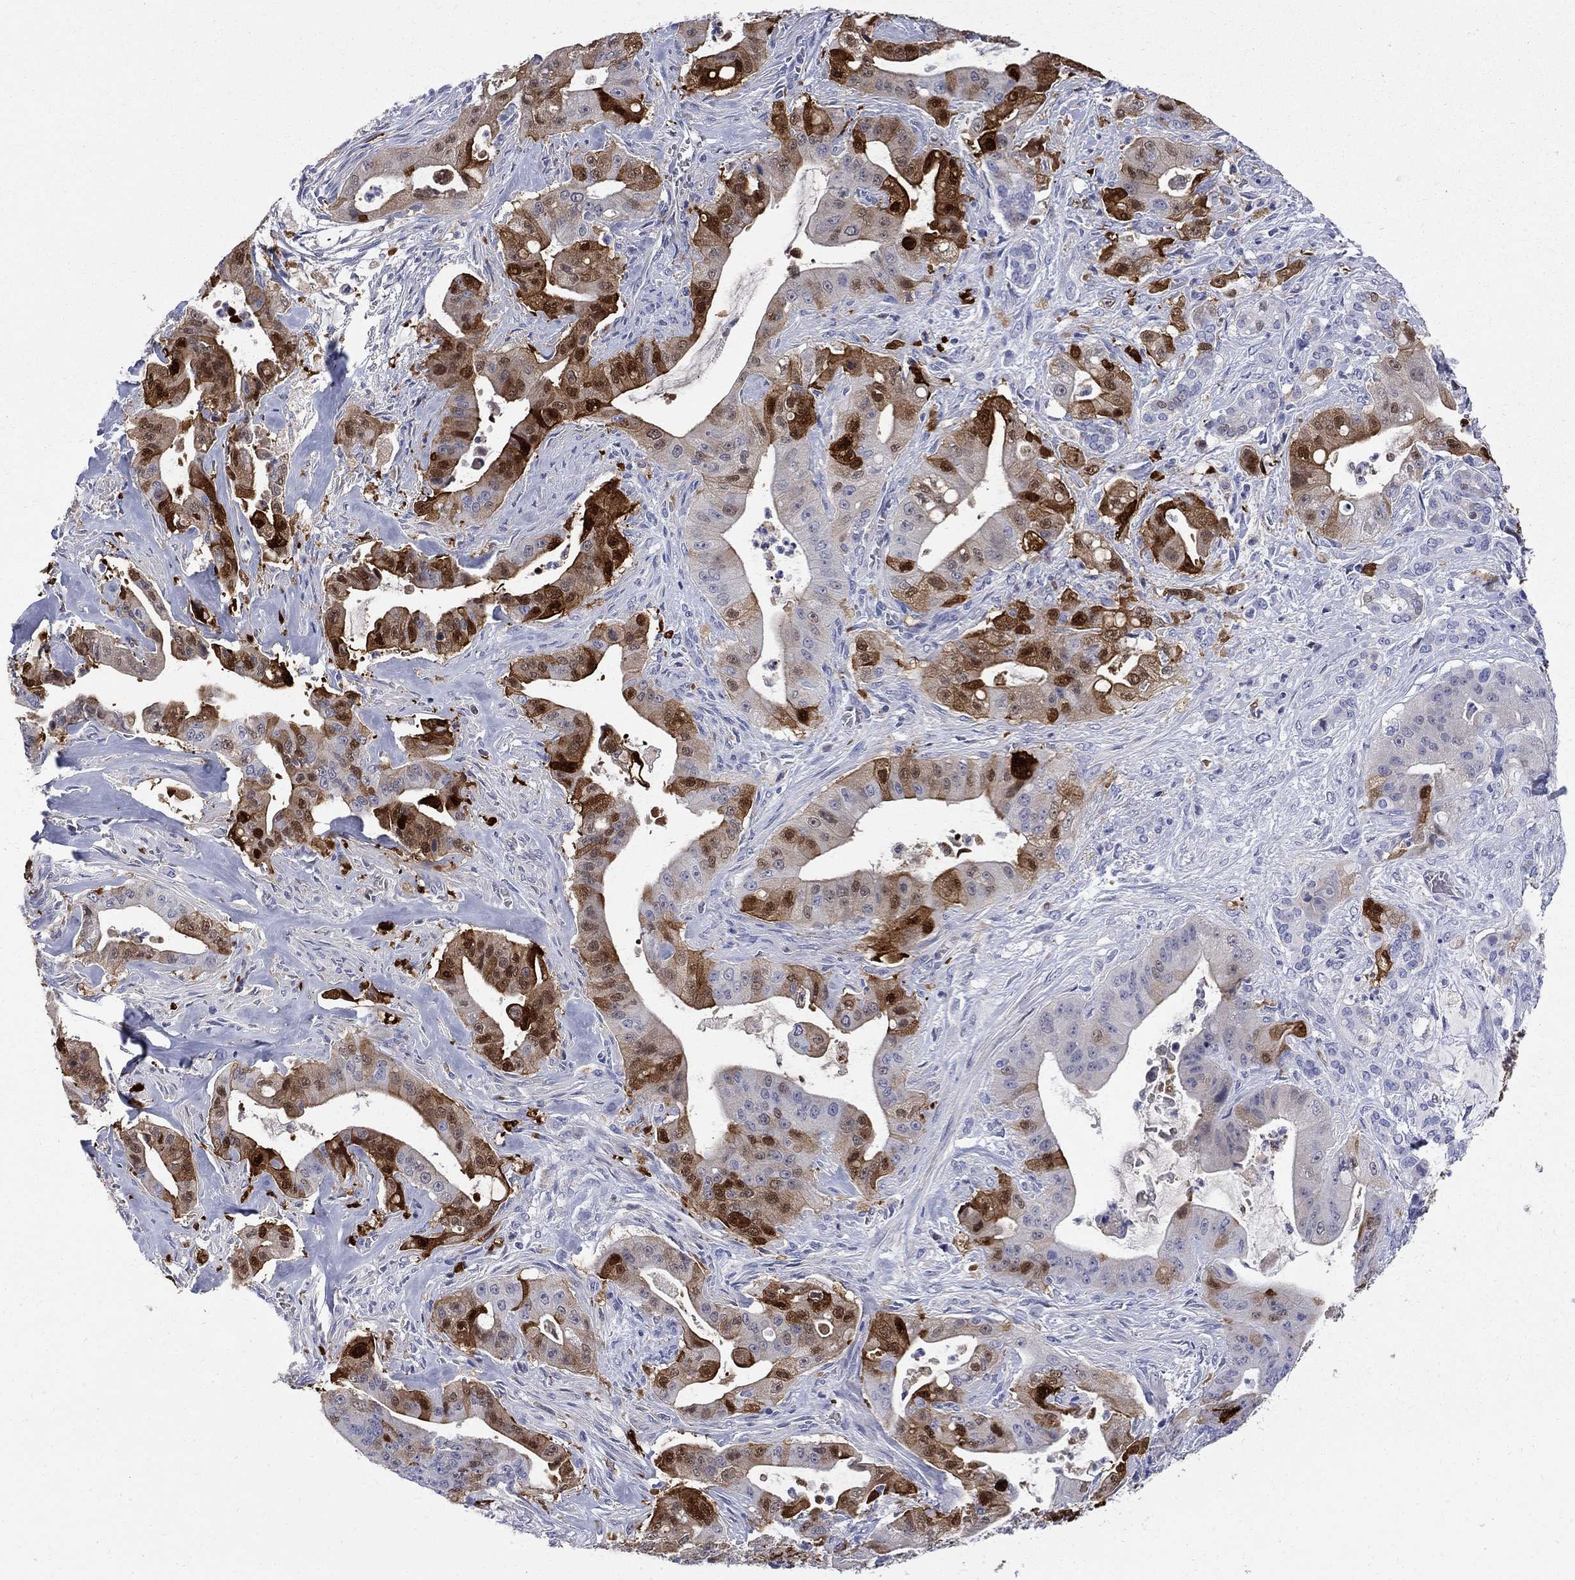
{"staining": {"intensity": "strong", "quantity": "25%-75%", "location": "cytoplasmic/membranous"}, "tissue": "pancreatic cancer", "cell_type": "Tumor cells", "image_type": "cancer", "snomed": [{"axis": "morphology", "description": "Normal tissue, NOS"}, {"axis": "morphology", "description": "Inflammation, NOS"}, {"axis": "morphology", "description": "Adenocarcinoma, NOS"}, {"axis": "topography", "description": "Pancreas"}], "caption": "A histopathology image showing strong cytoplasmic/membranous positivity in approximately 25%-75% of tumor cells in pancreatic cancer (adenocarcinoma), as visualized by brown immunohistochemical staining.", "gene": "SERPINB2", "patient": {"sex": "male", "age": 57}}